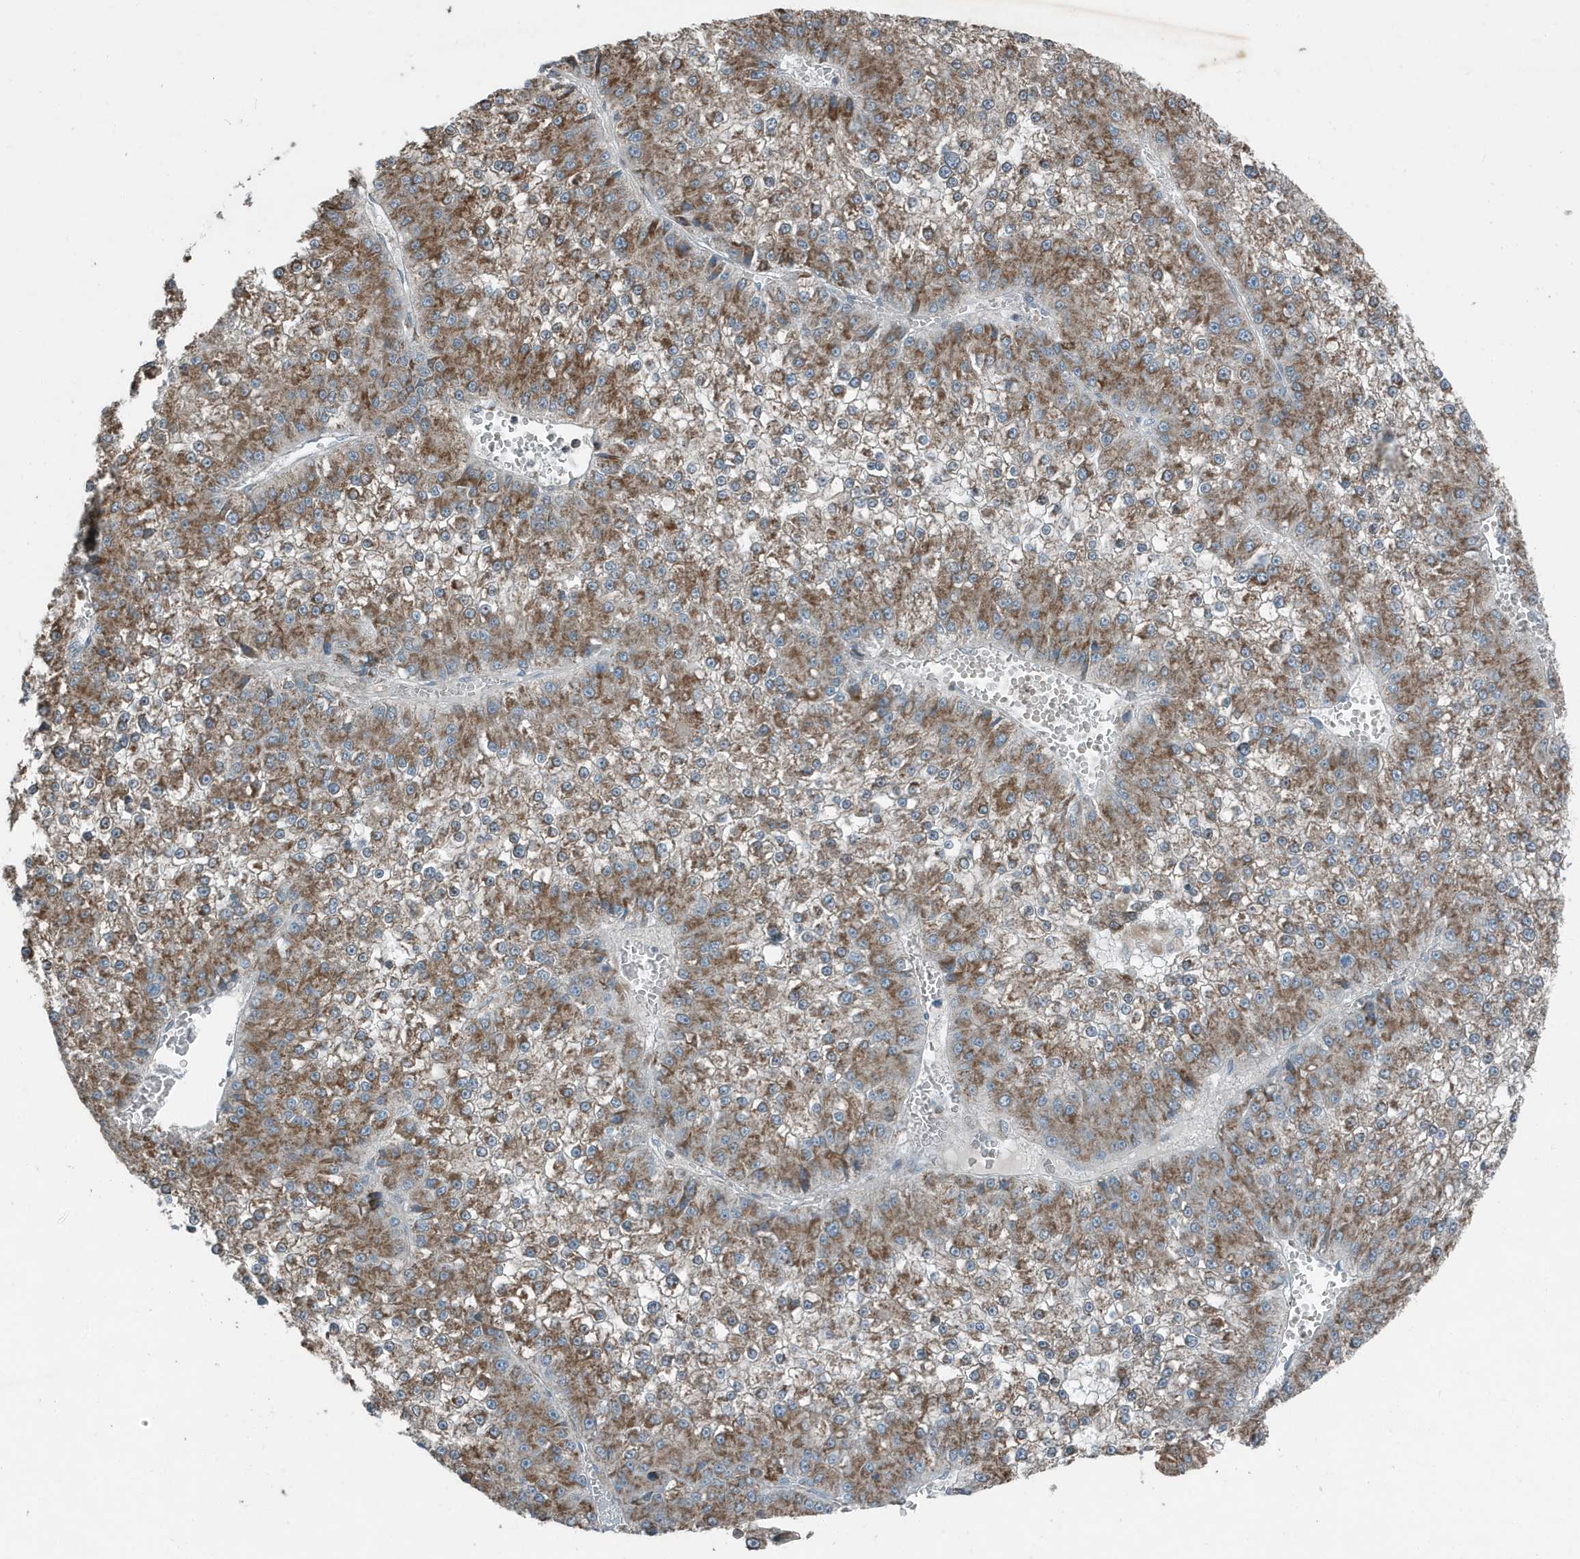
{"staining": {"intensity": "moderate", "quantity": ">75%", "location": "cytoplasmic/membranous"}, "tissue": "liver cancer", "cell_type": "Tumor cells", "image_type": "cancer", "snomed": [{"axis": "morphology", "description": "Carcinoma, Hepatocellular, NOS"}, {"axis": "topography", "description": "Liver"}], "caption": "About >75% of tumor cells in liver cancer reveal moderate cytoplasmic/membranous protein staining as visualized by brown immunohistochemical staining.", "gene": "MT-CYB", "patient": {"sex": "female", "age": 73}}